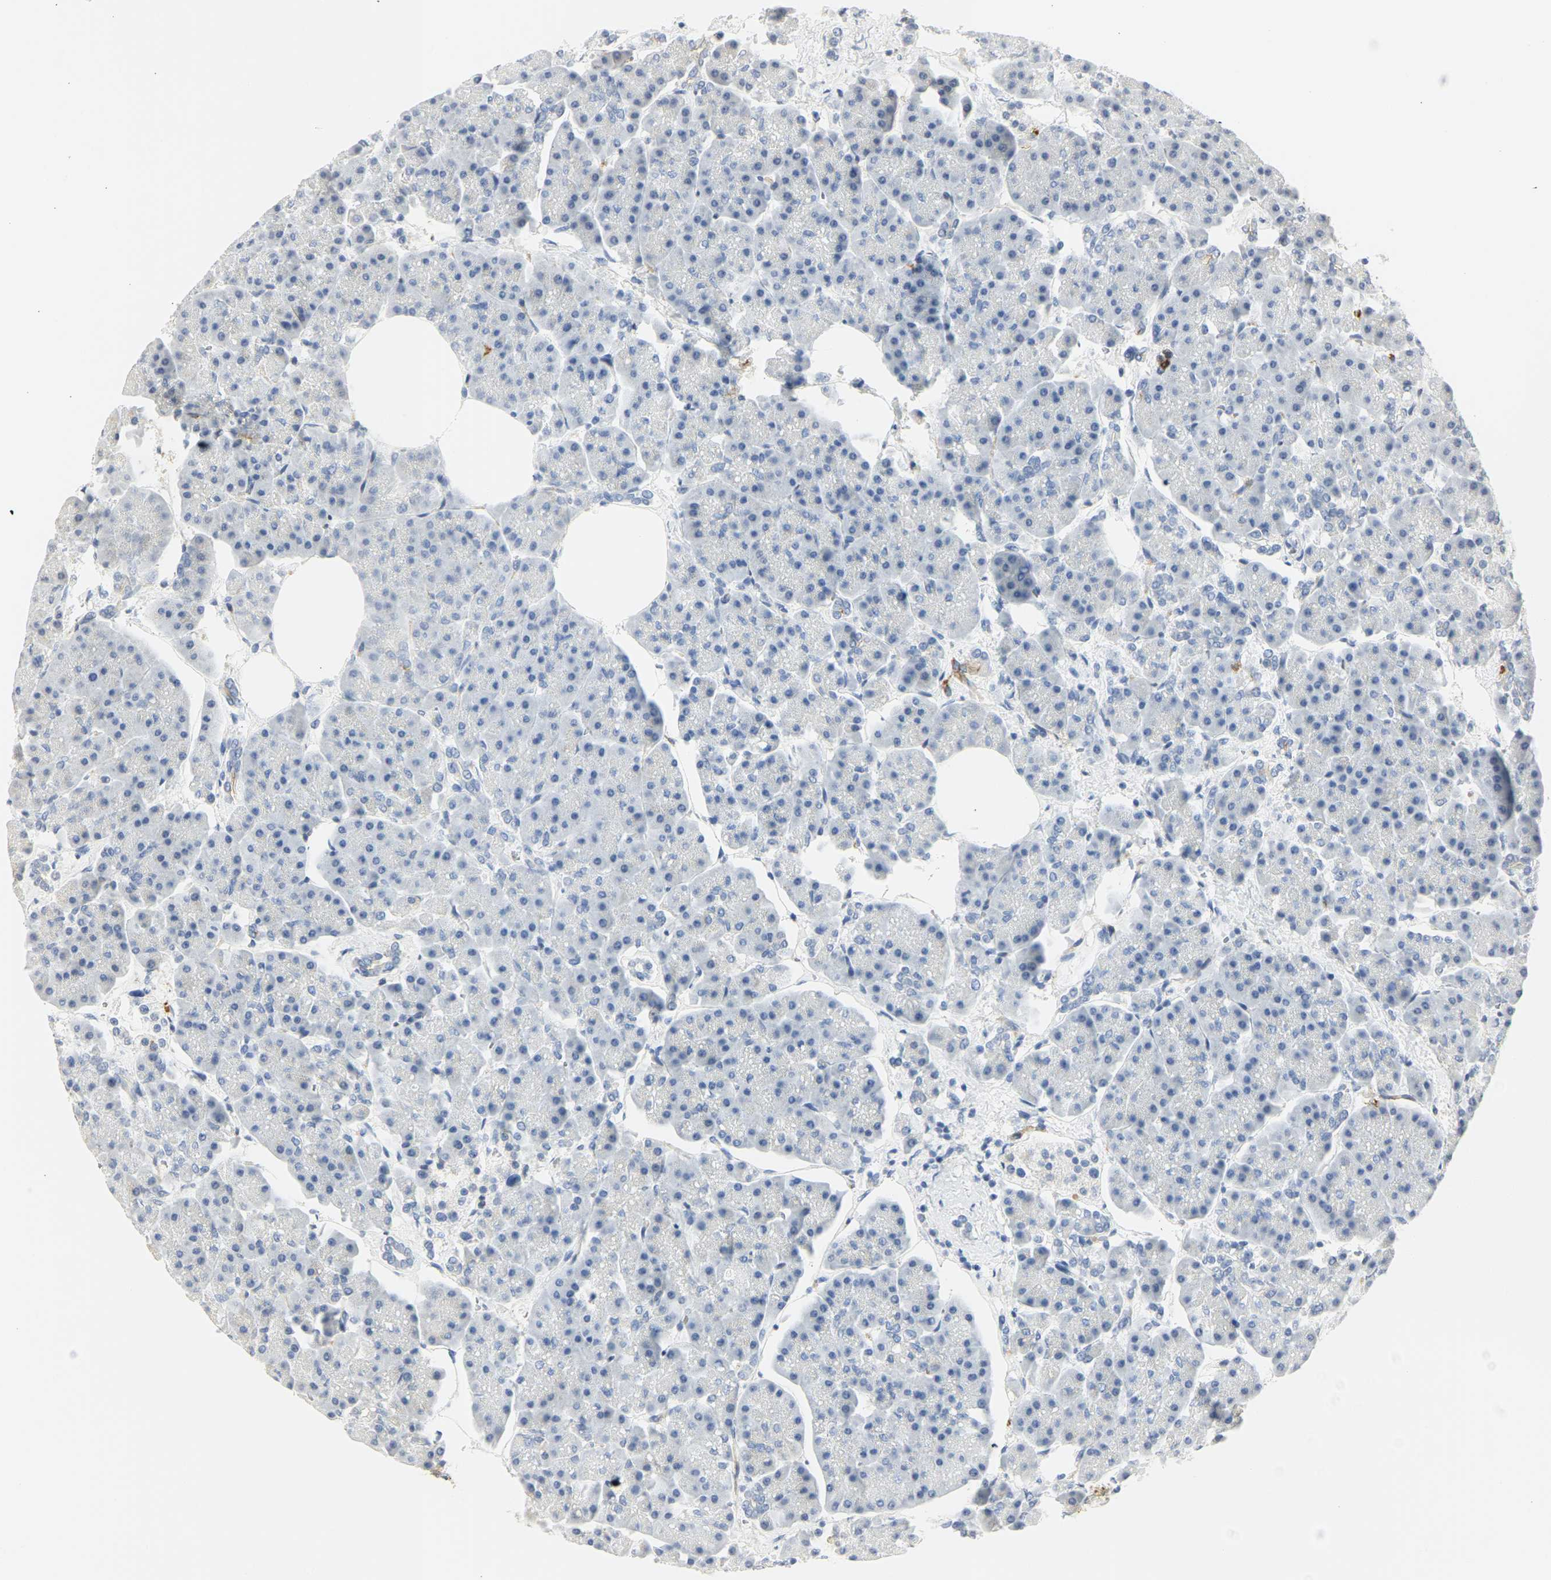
{"staining": {"intensity": "negative", "quantity": "none", "location": "none"}, "tissue": "pancreas", "cell_type": "Exocrine glandular cells", "image_type": "normal", "snomed": [{"axis": "morphology", "description": "Normal tissue, NOS"}, {"axis": "topography", "description": "Pancreas"}], "caption": "Exocrine glandular cells are negative for brown protein staining in normal pancreas. Brightfield microscopy of immunohistochemistry stained with DAB (brown) and hematoxylin (blue), captured at high magnification.", "gene": "CEACAM5", "patient": {"sex": "female", "age": 70}}